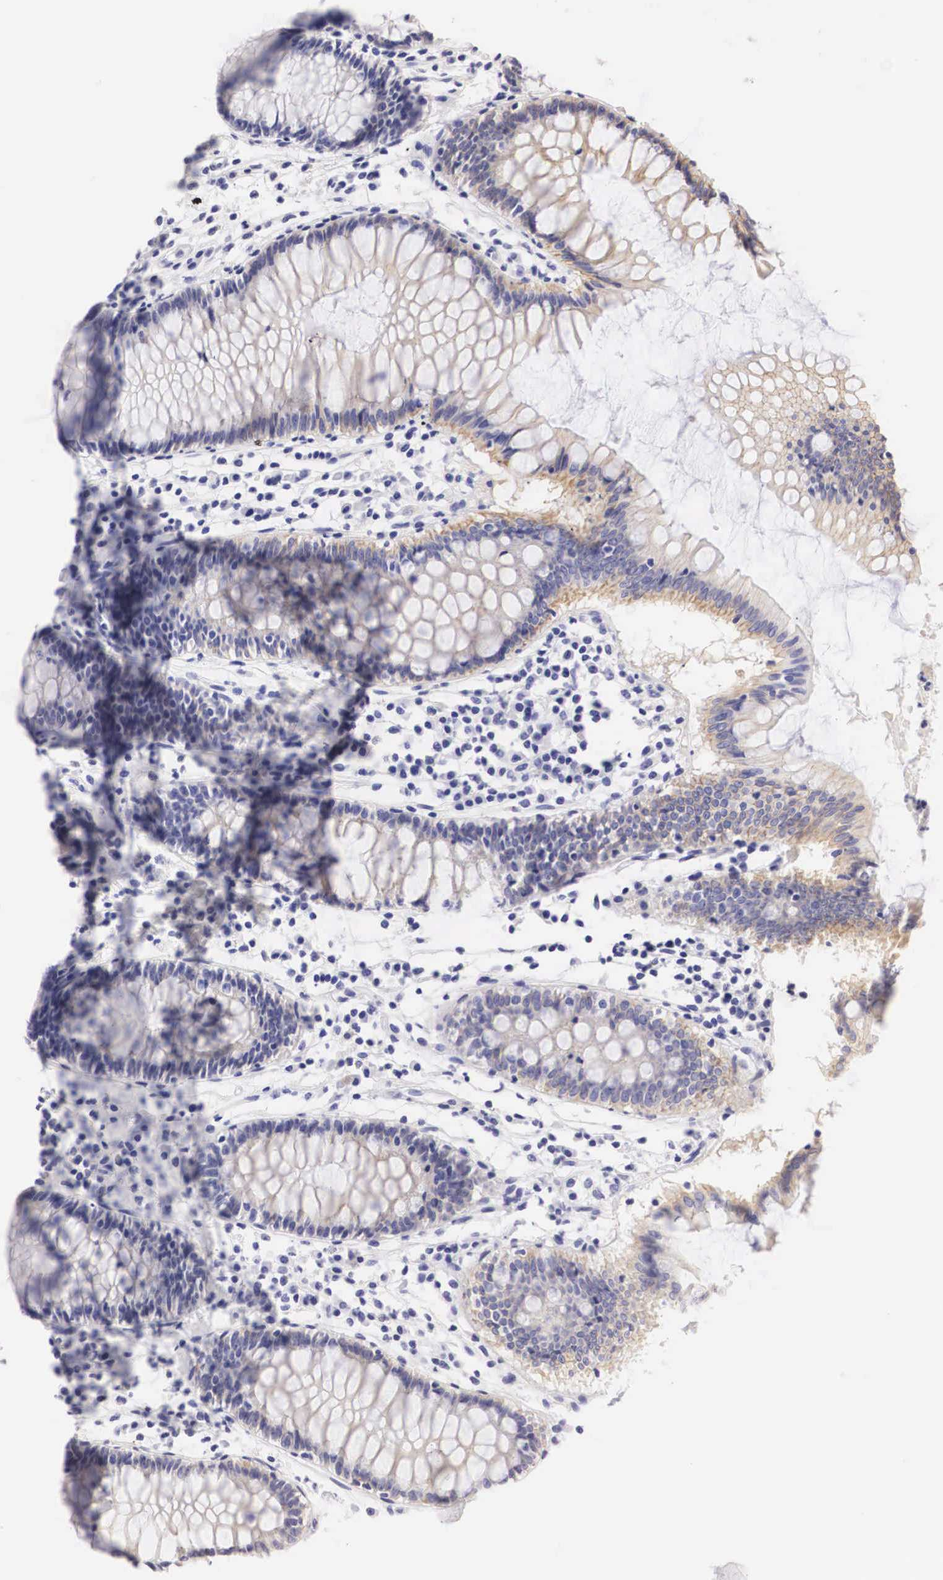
{"staining": {"intensity": "negative", "quantity": "none", "location": "none"}, "tissue": "colon", "cell_type": "Endothelial cells", "image_type": "normal", "snomed": [{"axis": "morphology", "description": "Normal tissue, NOS"}, {"axis": "topography", "description": "Colon"}], "caption": "This is a photomicrograph of immunohistochemistry staining of benign colon, which shows no expression in endothelial cells.", "gene": "ERBB2", "patient": {"sex": "female", "age": 55}}